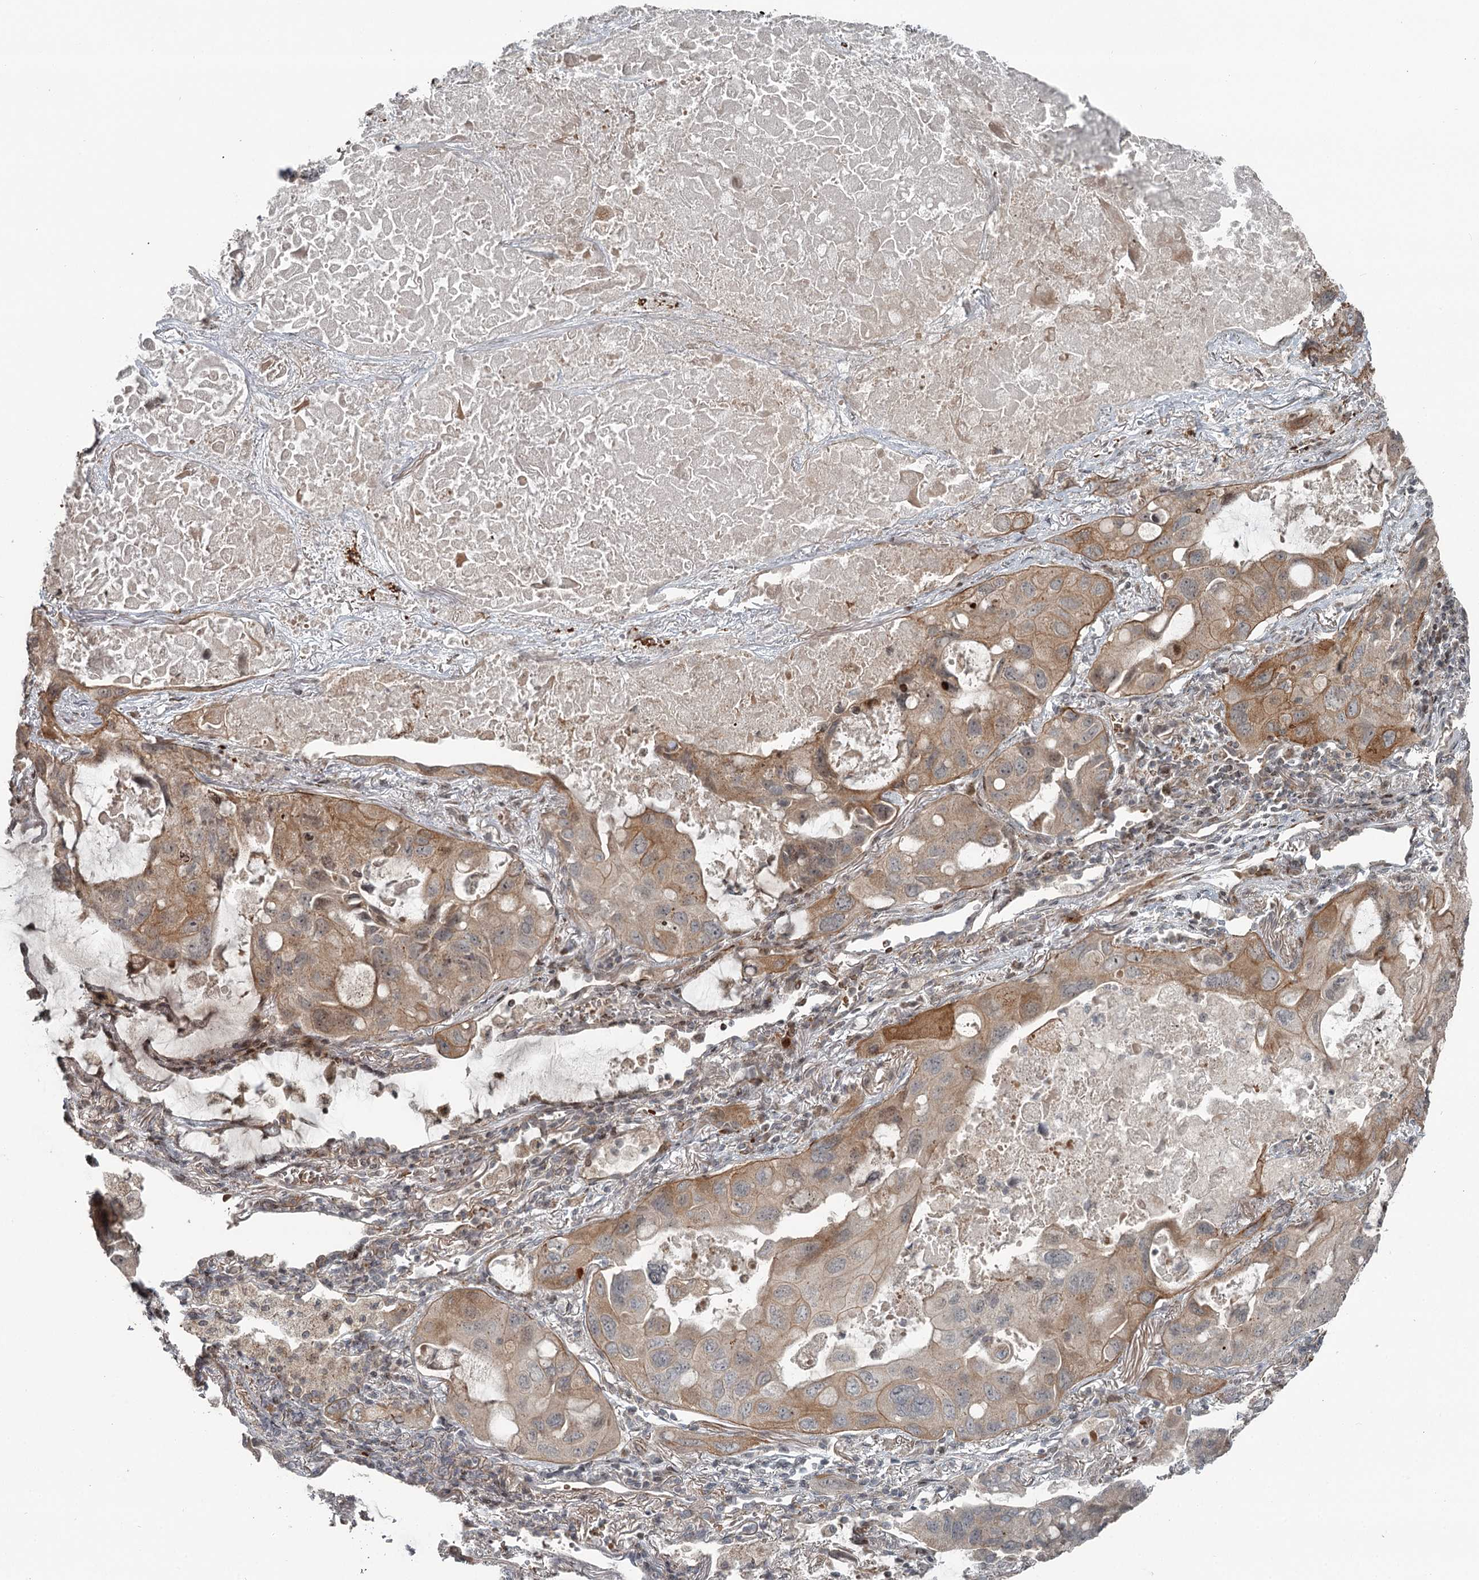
{"staining": {"intensity": "moderate", "quantity": ">75%", "location": "cytoplasmic/membranous"}, "tissue": "lung cancer", "cell_type": "Tumor cells", "image_type": "cancer", "snomed": [{"axis": "morphology", "description": "Squamous cell carcinoma, NOS"}, {"axis": "topography", "description": "Lung"}], "caption": "IHC (DAB (3,3'-diaminobenzidine)) staining of human lung squamous cell carcinoma shows moderate cytoplasmic/membranous protein positivity in about >75% of tumor cells.", "gene": "RASSF8", "patient": {"sex": "female", "age": 73}}